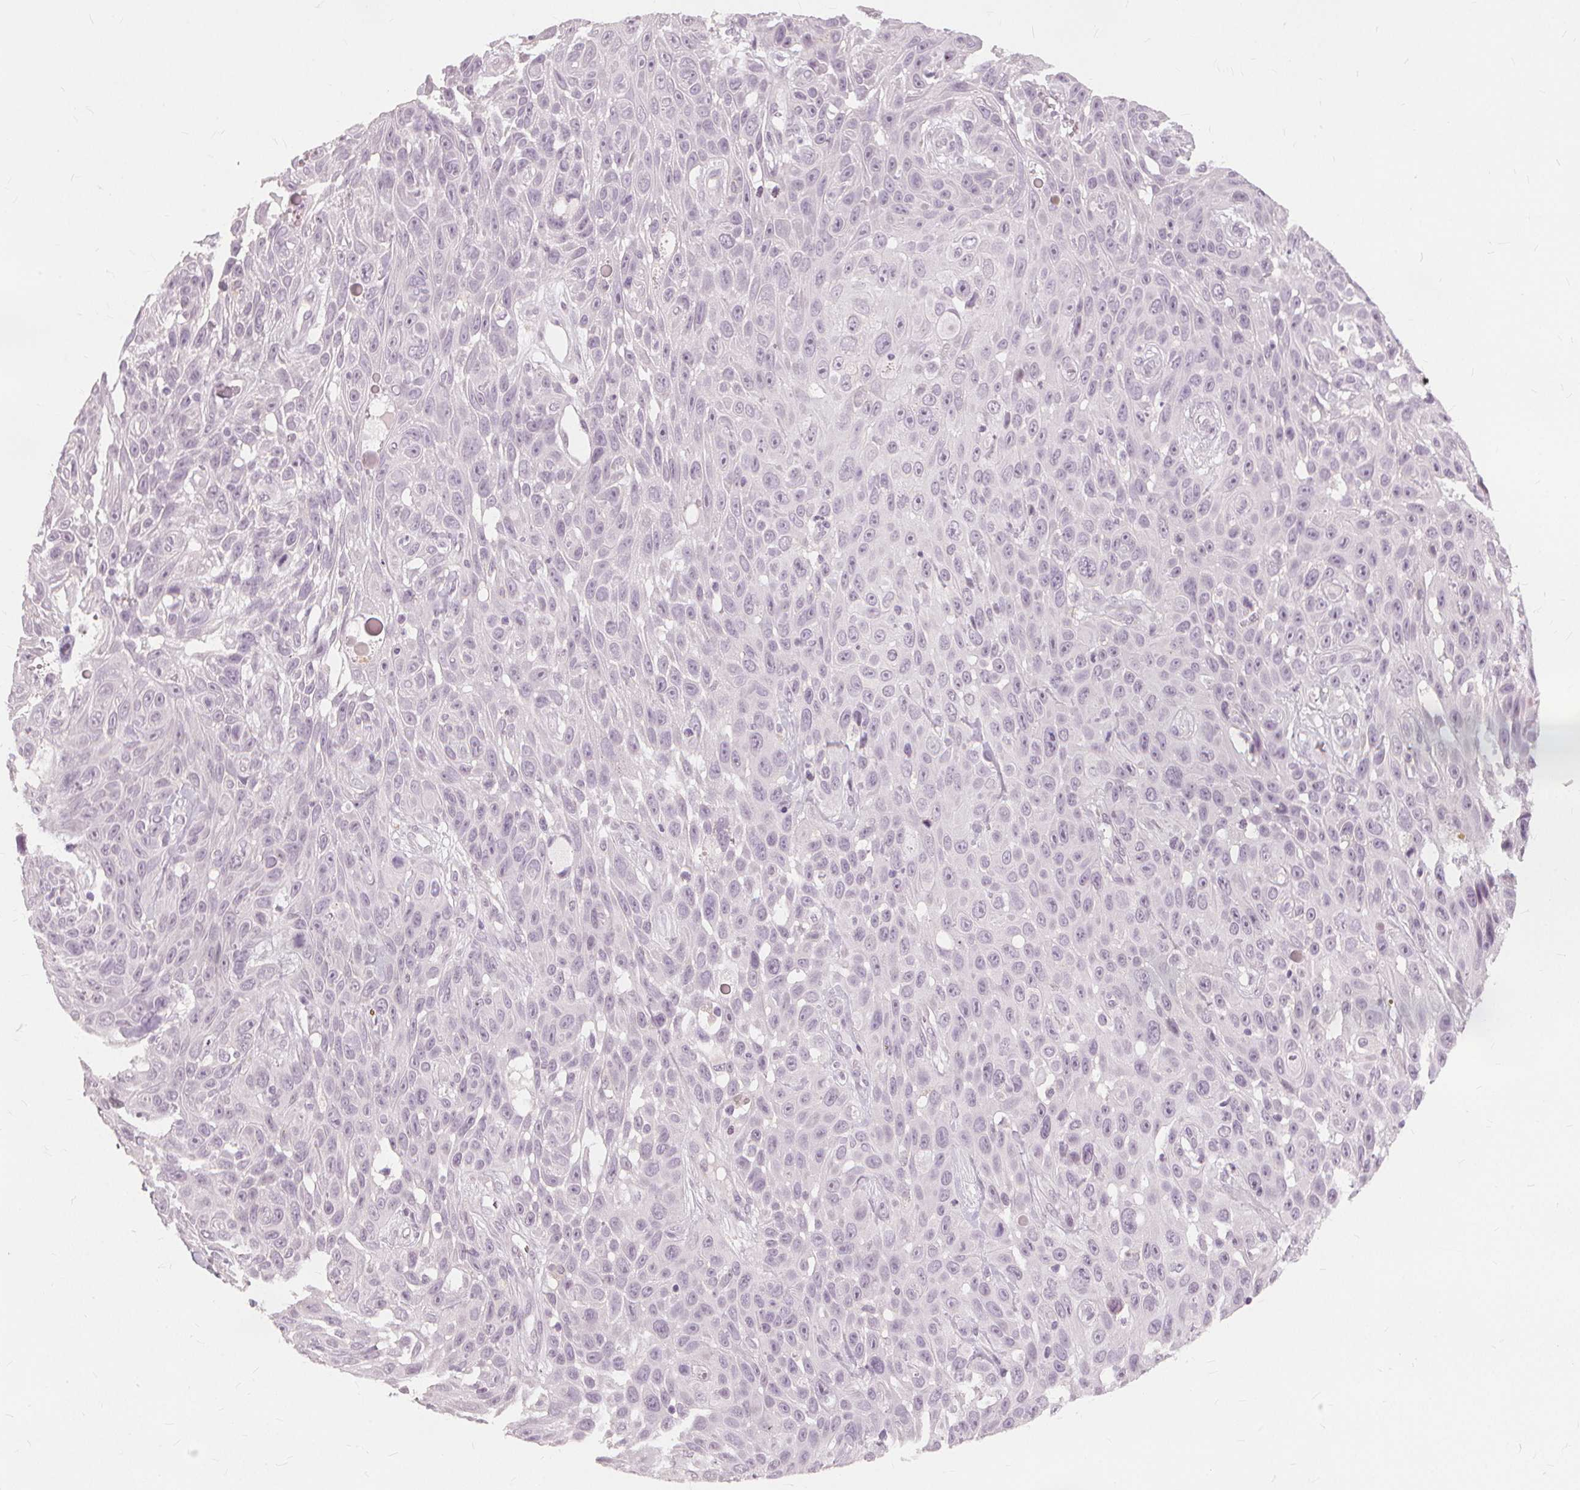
{"staining": {"intensity": "negative", "quantity": "none", "location": "none"}, "tissue": "skin cancer", "cell_type": "Tumor cells", "image_type": "cancer", "snomed": [{"axis": "morphology", "description": "Squamous cell carcinoma, NOS"}, {"axis": "topography", "description": "Skin"}], "caption": "The IHC image has no significant expression in tumor cells of skin squamous cell carcinoma tissue. Nuclei are stained in blue.", "gene": "SFTPD", "patient": {"sex": "male", "age": 82}}